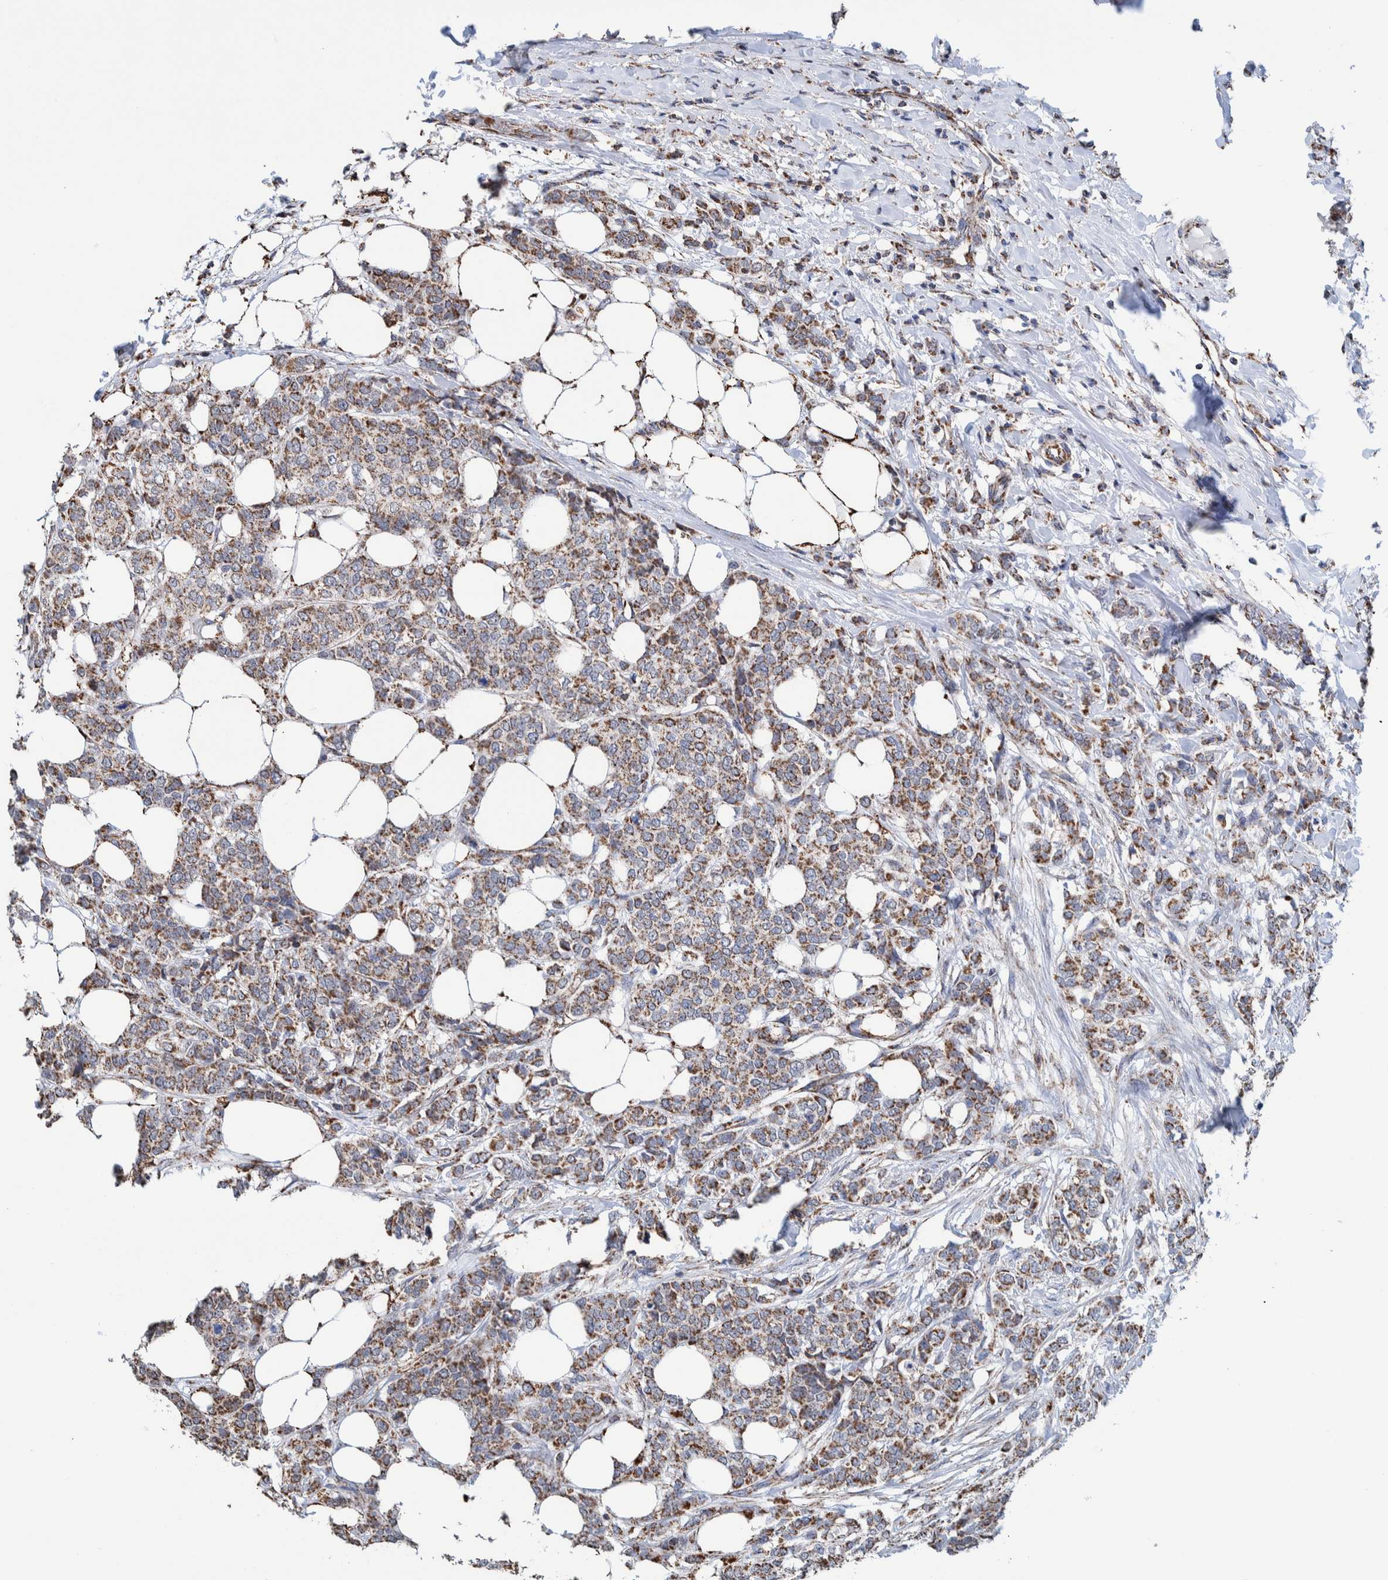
{"staining": {"intensity": "moderate", "quantity": ">75%", "location": "cytoplasmic/membranous"}, "tissue": "breast cancer", "cell_type": "Tumor cells", "image_type": "cancer", "snomed": [{"axis": "morphology", "description": "Lobular carcinoma"}, {"axis": "topography", "description": "Skin"}, {"axis": "topography", "description": "Breast"}], "caption": "Protein analysis of lobular carcinoma (breast) tissue displays moderate cytoplasmic/membranous staining in approximately >75% of tumor cells. (IHC, brightfield microscopy, high magnification).", "gene": "DECR1", "patient": {"sex": "female", "age": 46}}